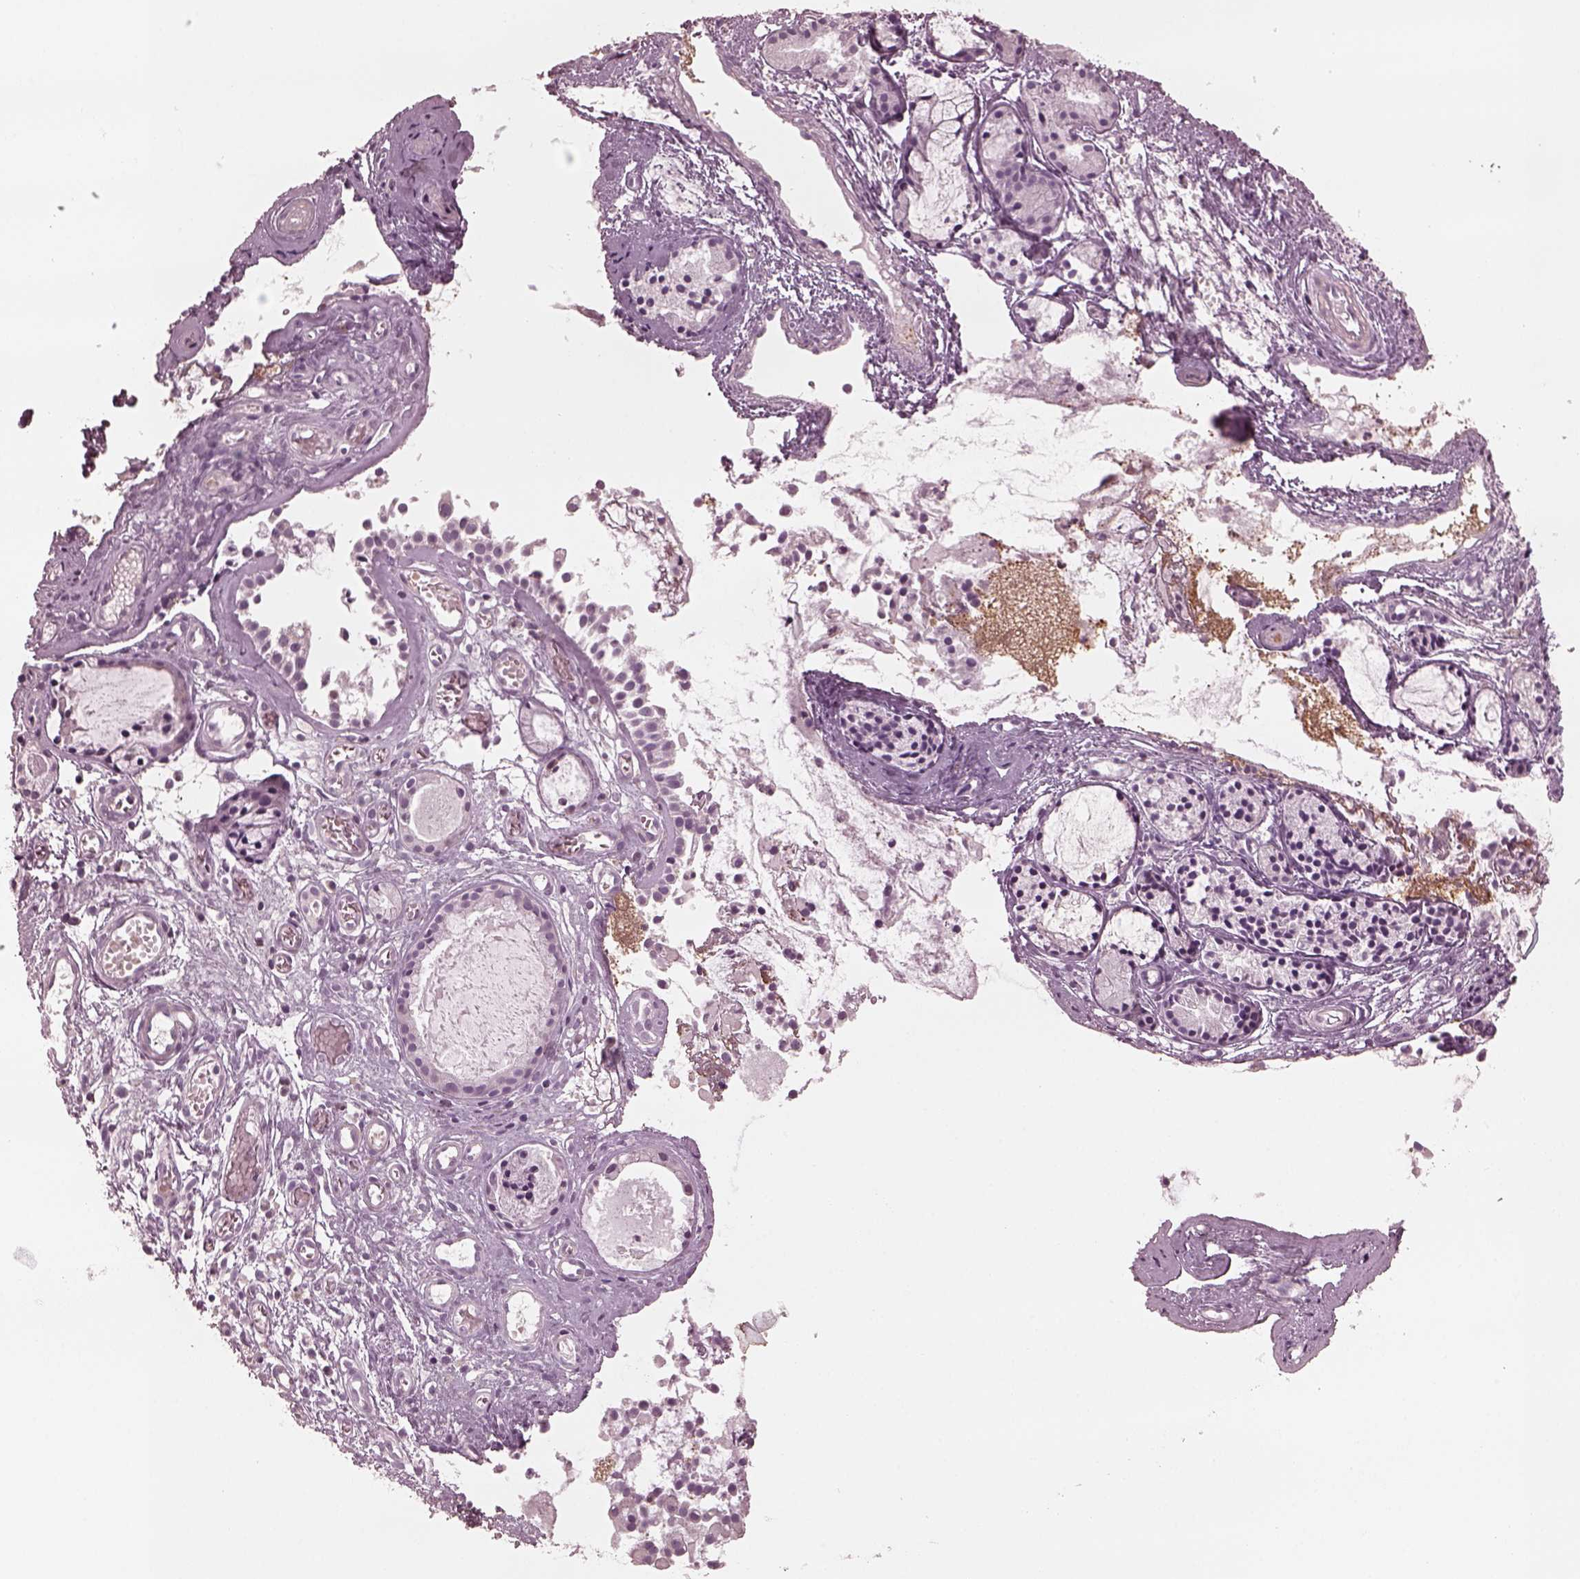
{"staining": {"intensity": "negative", "quantity": "none", "location": "none"}, "tissue": "nasopharynx", "cell_type": "Respiratory epithelial cells", "image_type": "normal", "snomed": [{"axis": "morphology", "description": "Normal tissue, NOS"}, {"axis": "topography", "description": "Nasopharynx"}], "caption": "This is a micrograph of IHC staining of normal nasopharynx, which shows no positivity in respiratory epithelial cells. The staining was performed using DAB (3,3'-diaminobenzidine) to visualize the protein expression in brown, while the nuclei were stained in blue with hematoxylin (Magnification: 20x).", "gene": "PSTPIP2", "patient": {"sex": "male", "age": 31}}